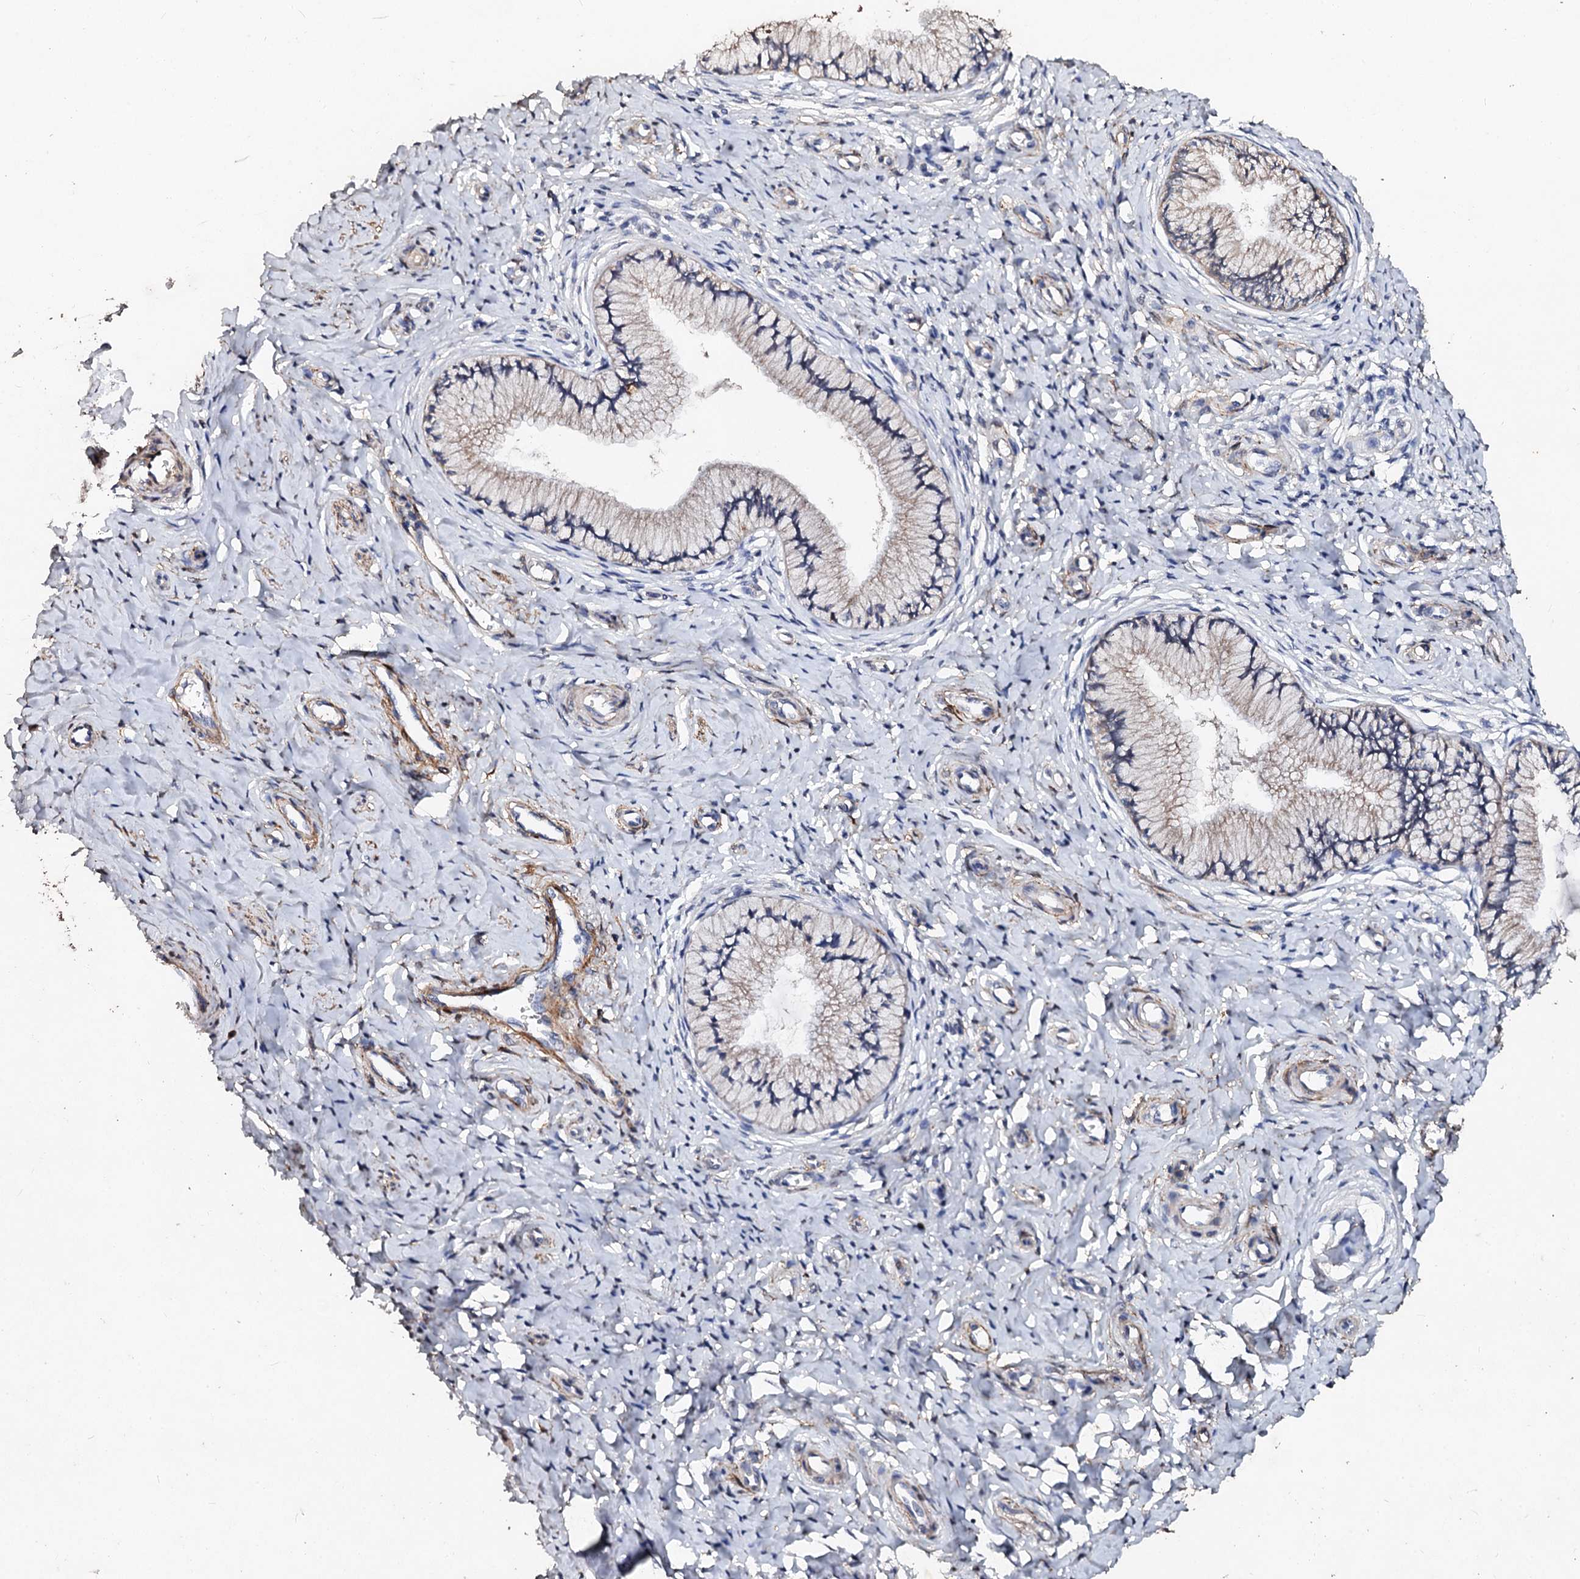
{"staining": {"intensity": "negative", "quantity": "none", "location": "none"}, "tissue": "cervix", "cell_type": "Glandular cells", "image_type": "normal", "snomed": [{"axis": "morphology", "description": "Normal tissue, NOS"}, {"axis": "topography", "description": "Cervix"}], "caption": "DAB (3,3'-diaminobenzidine) immunohistochemical staining of benign cervix exhibits no significant staining in glandular cells. The staining was performed using DAB (3,3'-diaminobenzidine) to visualize the protein expression in brown, while the nuclei were stained in blue with hematoxylin (Magnification: 20x).", "gene": "VPS36", "patient": {"sex": "female", "age": 36}}